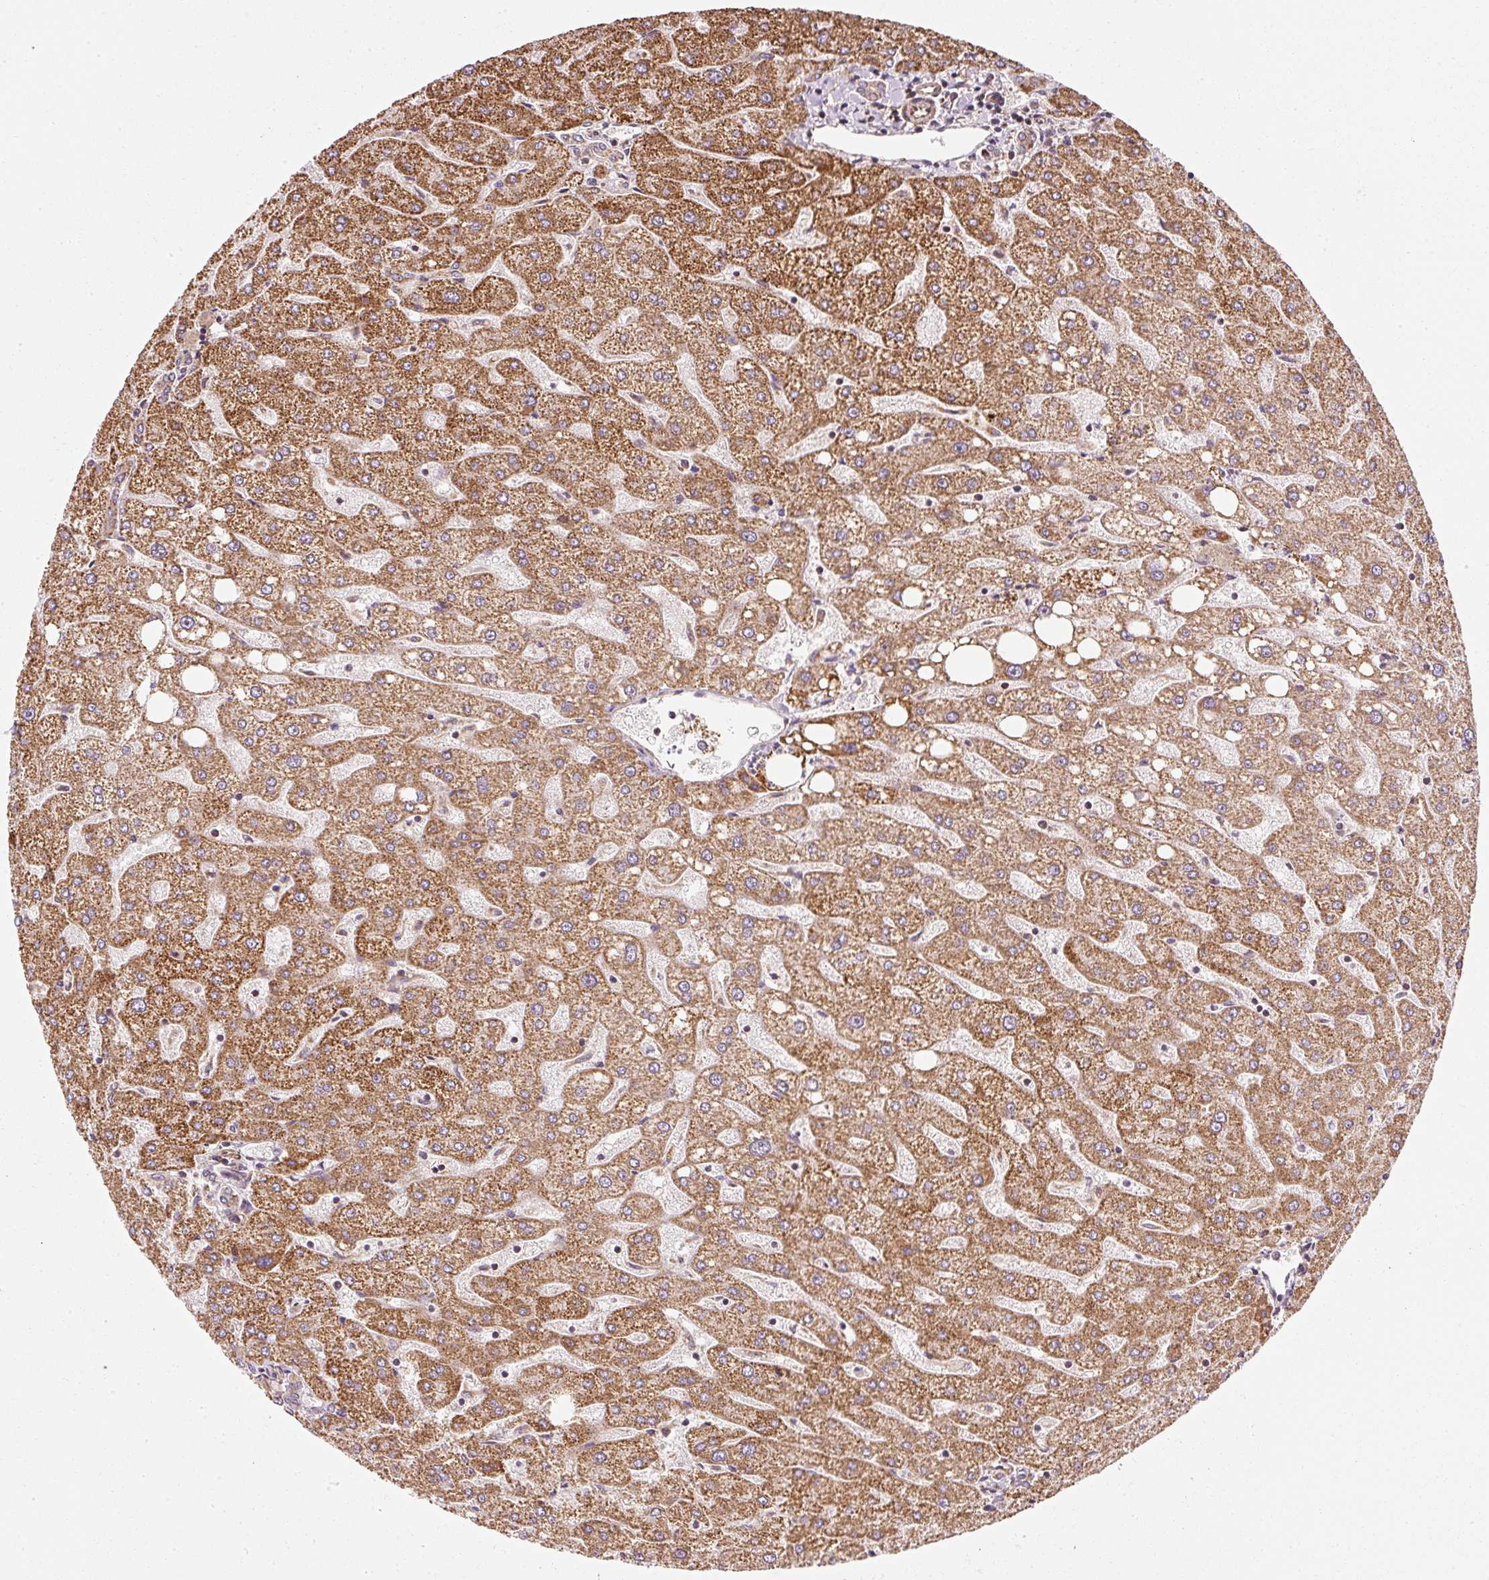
{"staining": {"intensity": "moderate", "quantity": ">75%", "location": "cytoplasmic/membranous"}, "tissue": "liver", "cell_type": "Cholangiocytes", "image_type": "normal", "snomed": [{"axis": "morphology", "description": "Normal tissue, NOS"}, {"axis": "topography", "description": "Liver"}], "caption": "The micrograph demonstrates staining of benign liver, revealing moderate cytoplasmic/membranous protein positivity (brown color) within cholangiocytes. Immunohistochemistry (ihc) stains the protein of interest in brown and the nuclei are stained blue.", "gene": "ISCU", "patient": {"sex": "male", "age": 67}}